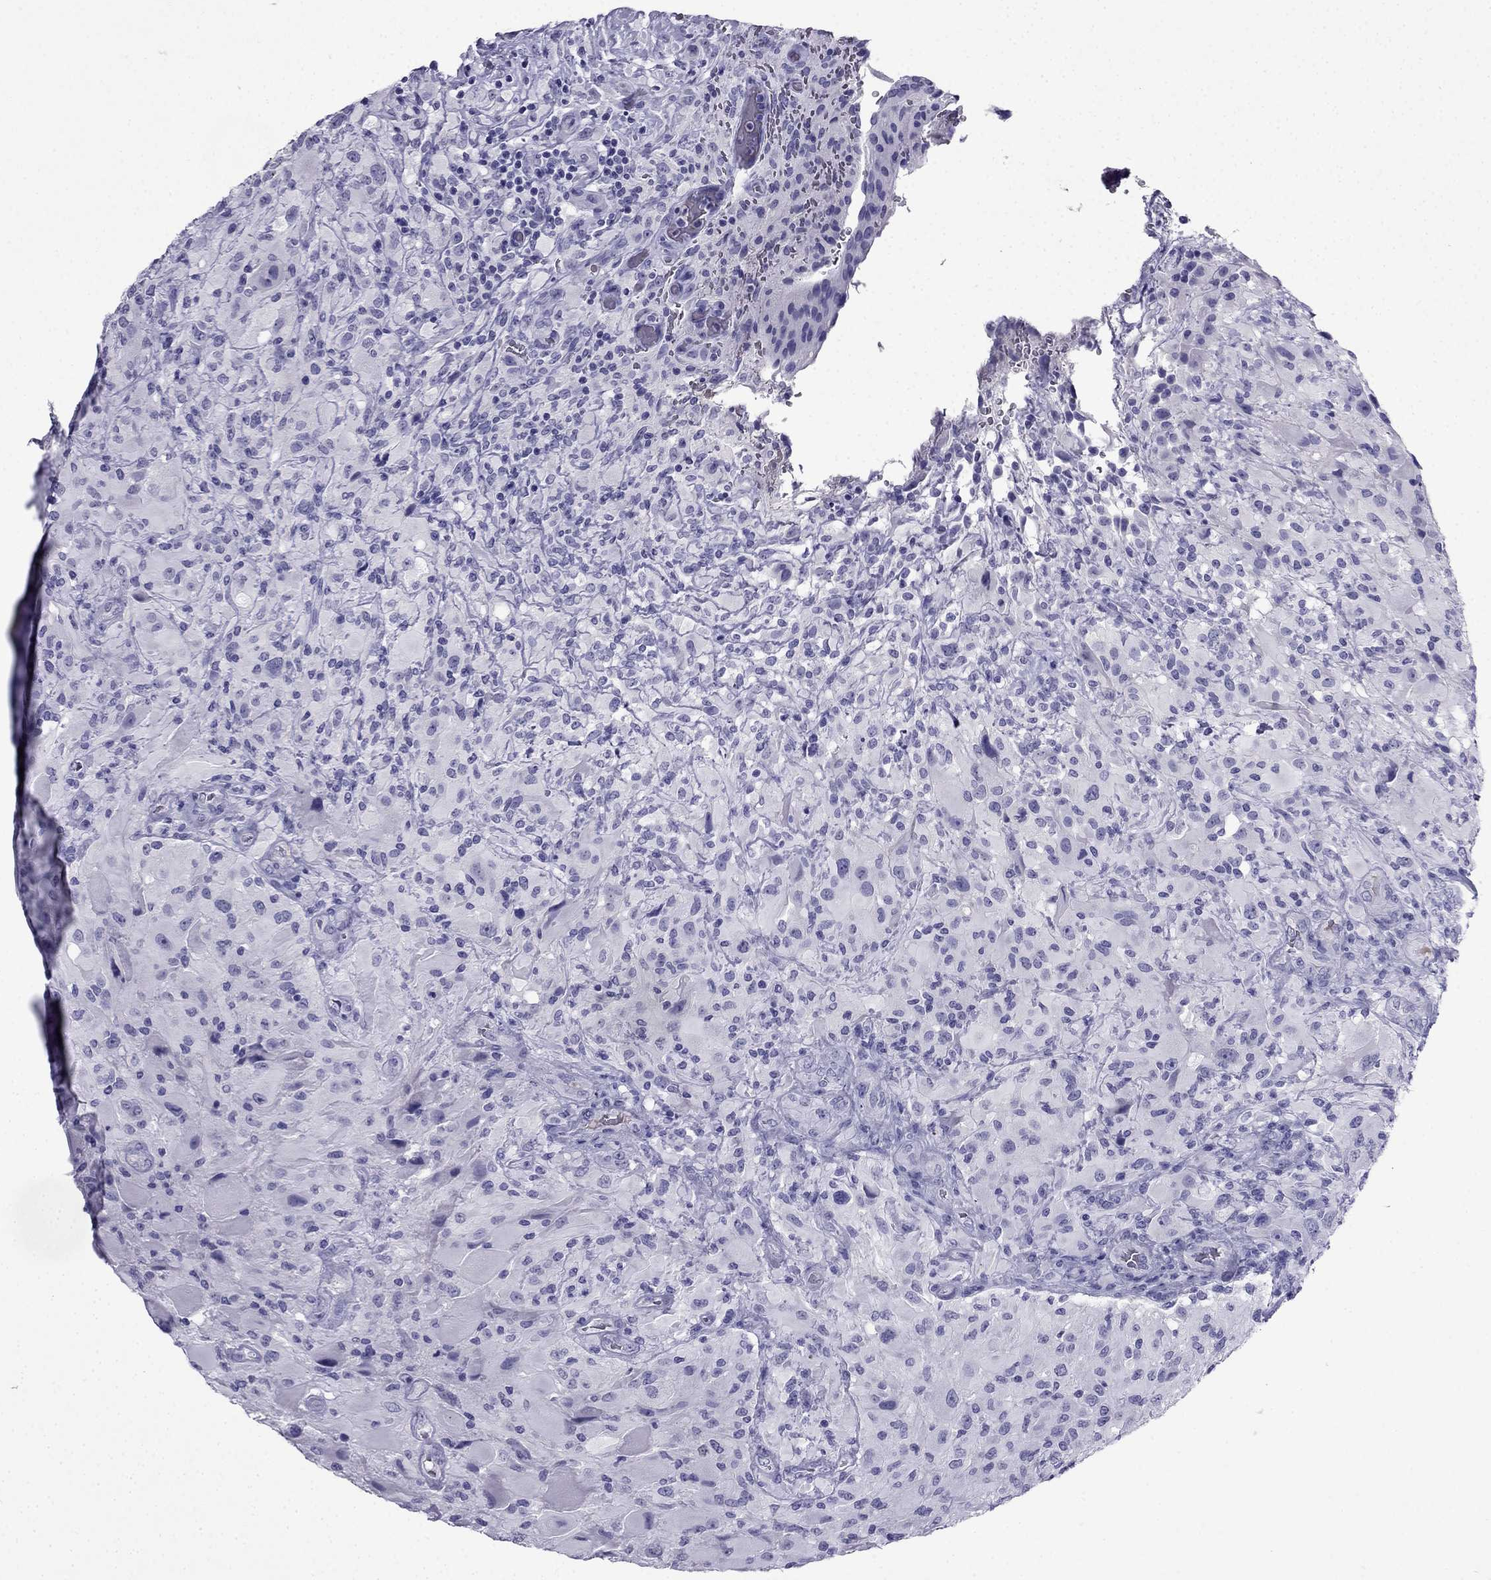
{"staining": {"intensity": "negative", "quantity": "none", "location": "none"}, "tissue": "glioma", "cell_type": "Tumor cells", "image_type": "cancer", "snomed": [{"axis": "morphology", "description": "Glioma, malignant, High grade"}, {"axis": "topography", "description": "Cerebral cortex"}], "caption": "The photomicrograph reveals no staining of tumor cells in malignant glioma (high-grade).", "gene": "CDHR4", "patient": {"sex": "male", "age": 35}}